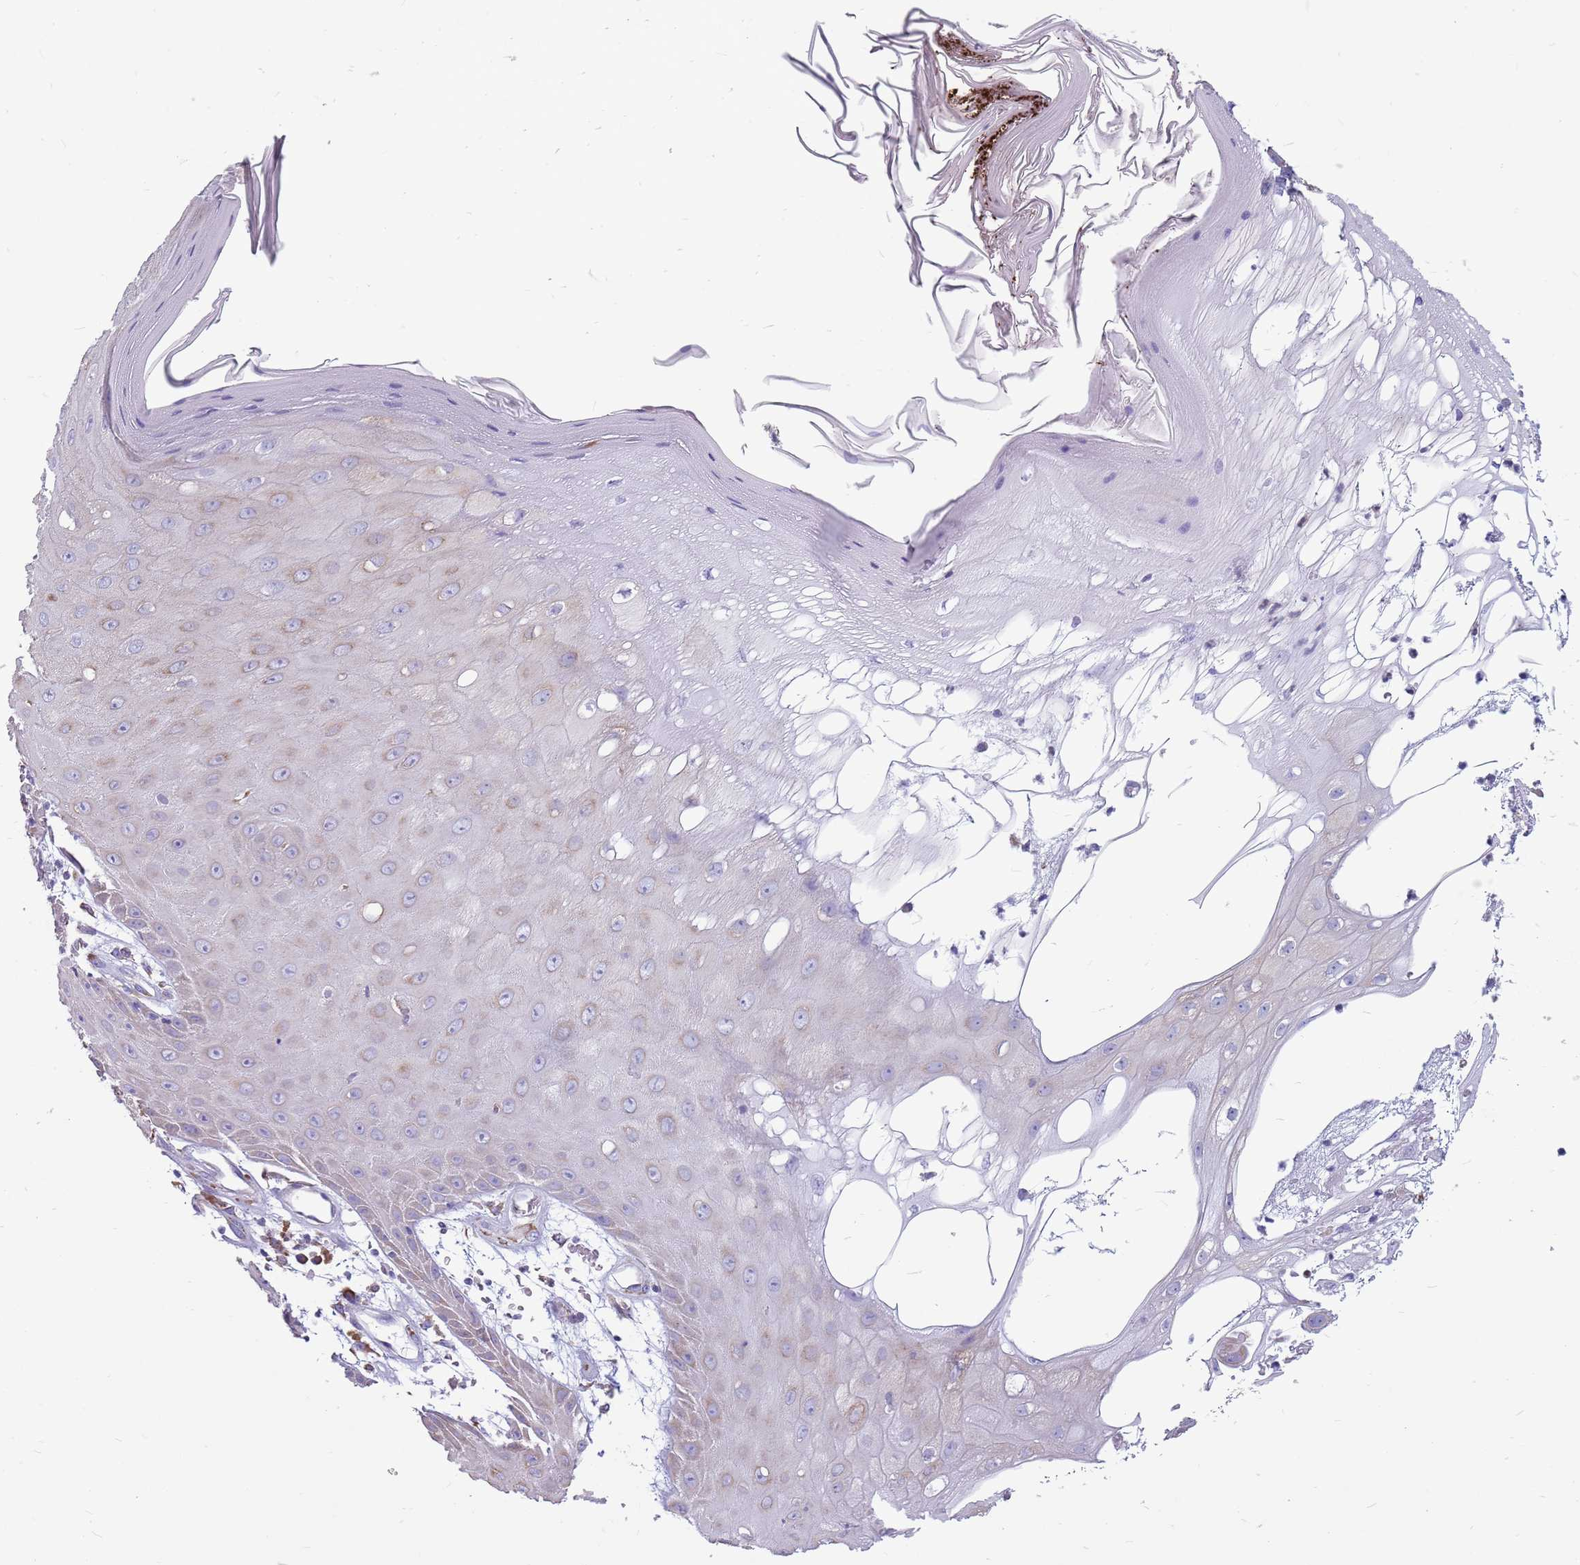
{"staining": {"intensity": "negative", "quantity": "none", "location": "none"}, "tissue": "skin cancer", "cell_type": "Tumor cells", "image_type": "cancer", "snomed": [{"axis": "morphology", "description": "Squamous cell carcinoma, NOS"}, {"axis": "topography", "description": "Skin"}], "caption": "Skin cancer stained for a protein using immunohistochemistry (IHC) reveals no positivity tumor cells.", "gene": "KCTD19", "patient": {"sex": "male", "age": 70}}